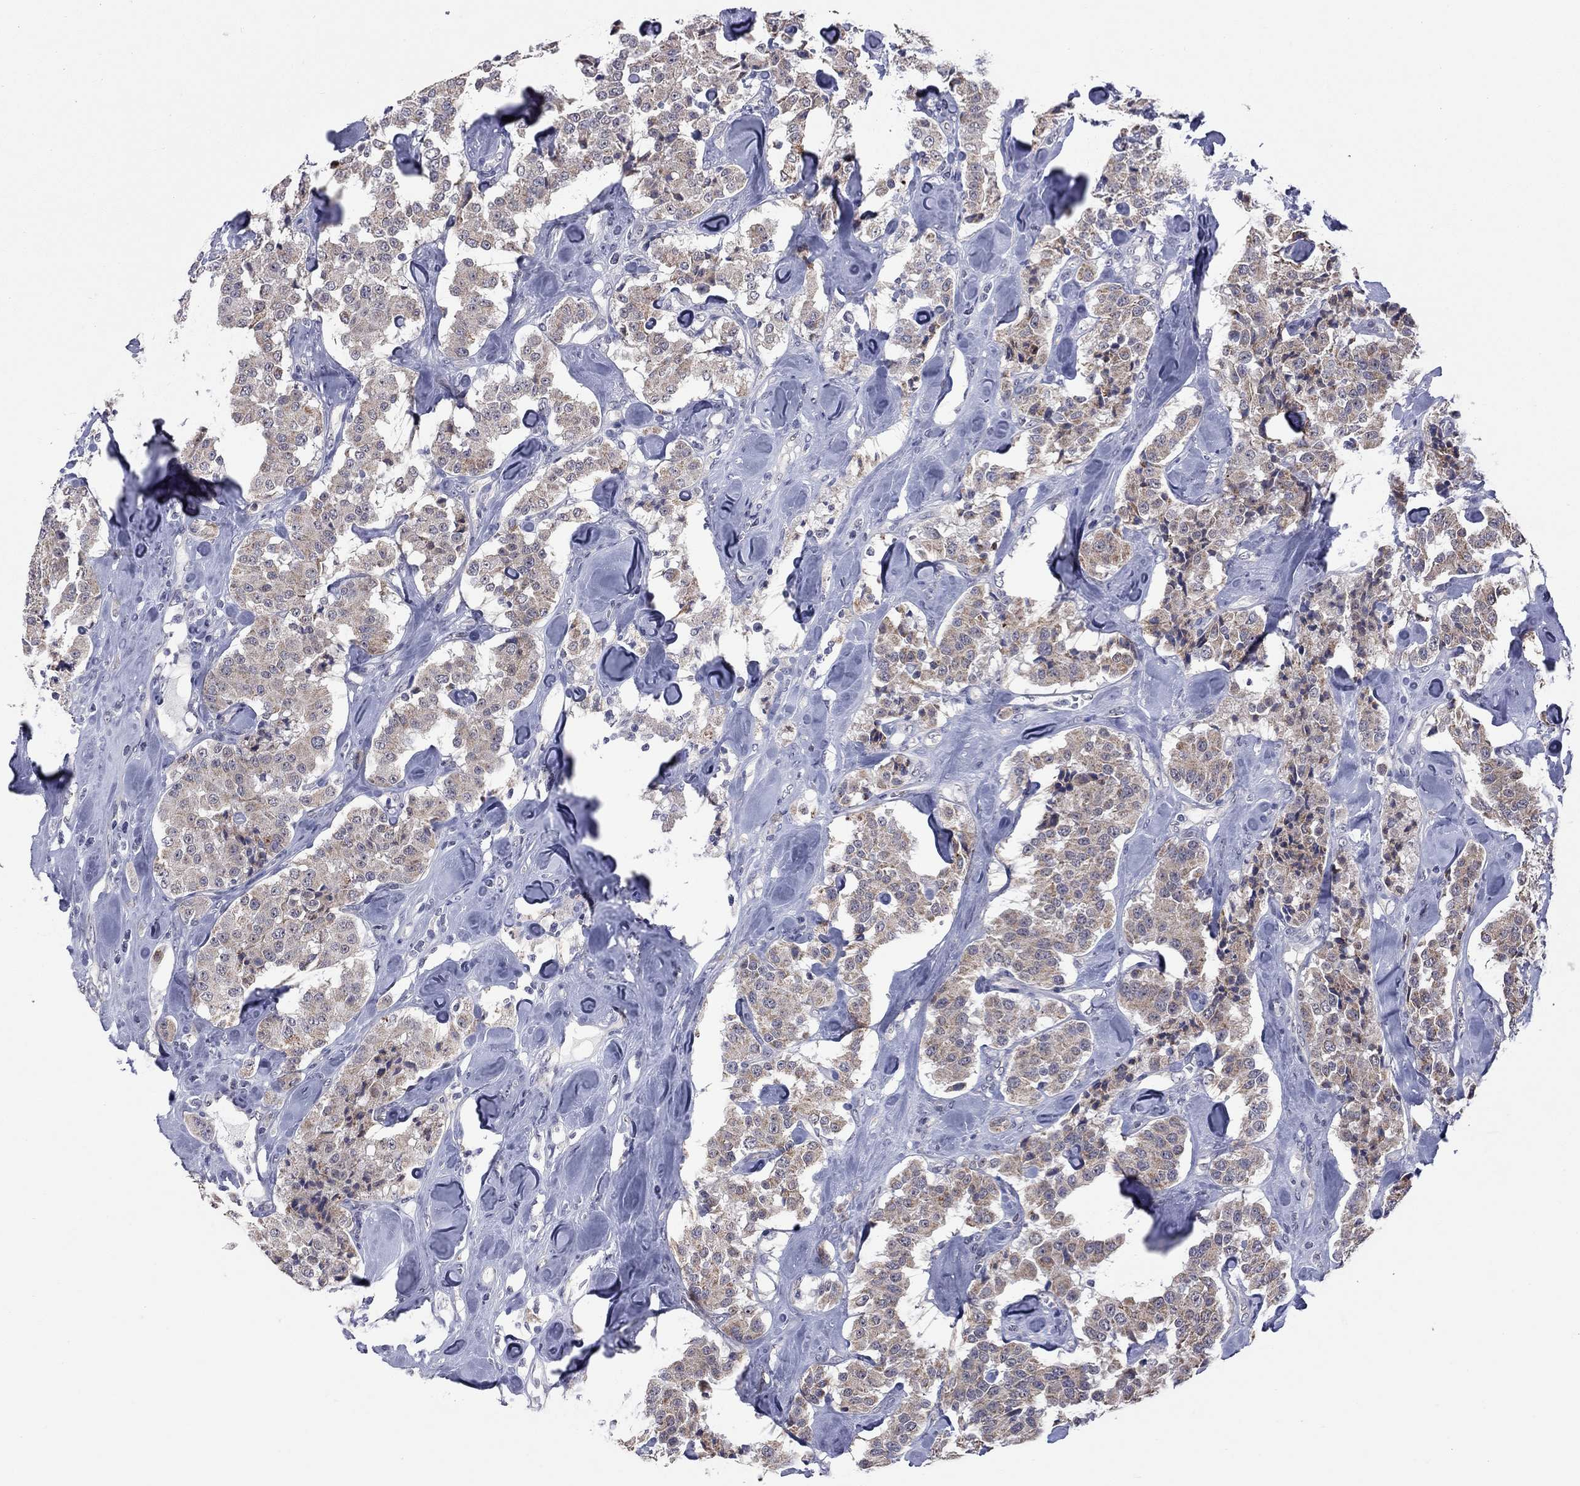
{"staining": {"intensity": "moderate", "quantity": ">75%", "location": "cytoplasmic/membranous"}, "tissue": "carcinoid", "cell_type": "Tumor cells", "image_type": "cancer", "snomed": [{"axis": "morphology", "description": "Carcinoid, malignant, NOS"}, {"axis": "topography", "description": "Pancreas"}], "caption": "Moderate cytoplasmic/membranous staining for a protein is seen in about >75% of tumor cells of carcinoid using immunohistochemistry.", "gene": "SHOC2", "patient": {"sex": "male", "age": 41}}